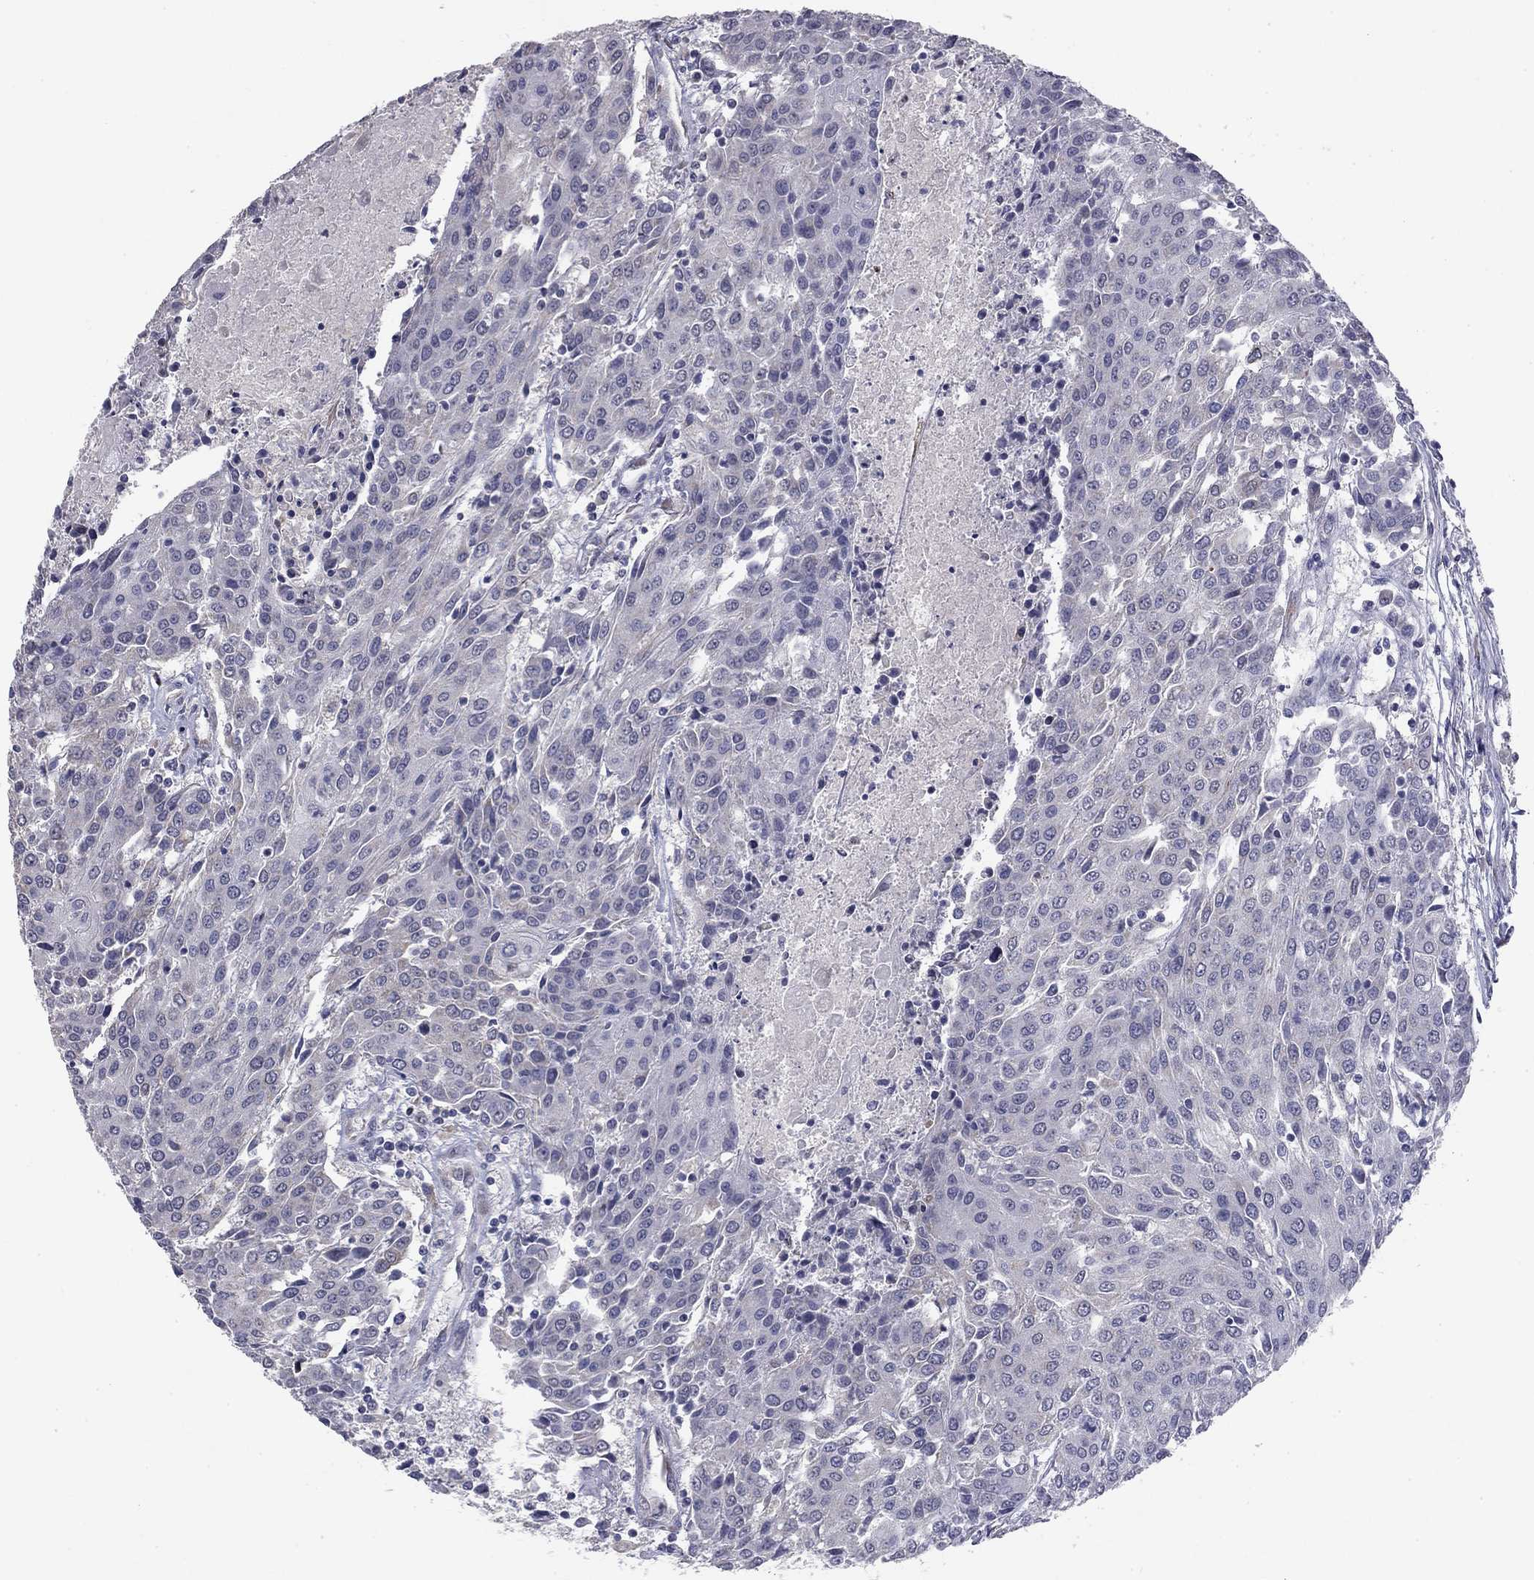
{"staining": {"intensity": "negative", "quantity": "none", "location": "none"}, "tissue": "urothelial cancer", "cell_type": "Tumor cells", "image_type": "cancer", "snomed": [{"axis": "morphology", "description": "Urothelial carcinoma, High grade"}, {"axis": "topography", "description": "Urinary bladder"}], "caption": "Human urothelial cancer stained for a protein using immunohistochemistry (IHC) displays no positivity in tumor cells.", "gene": "PRRT2", "patient": {"sex": "female", "age": 85}}